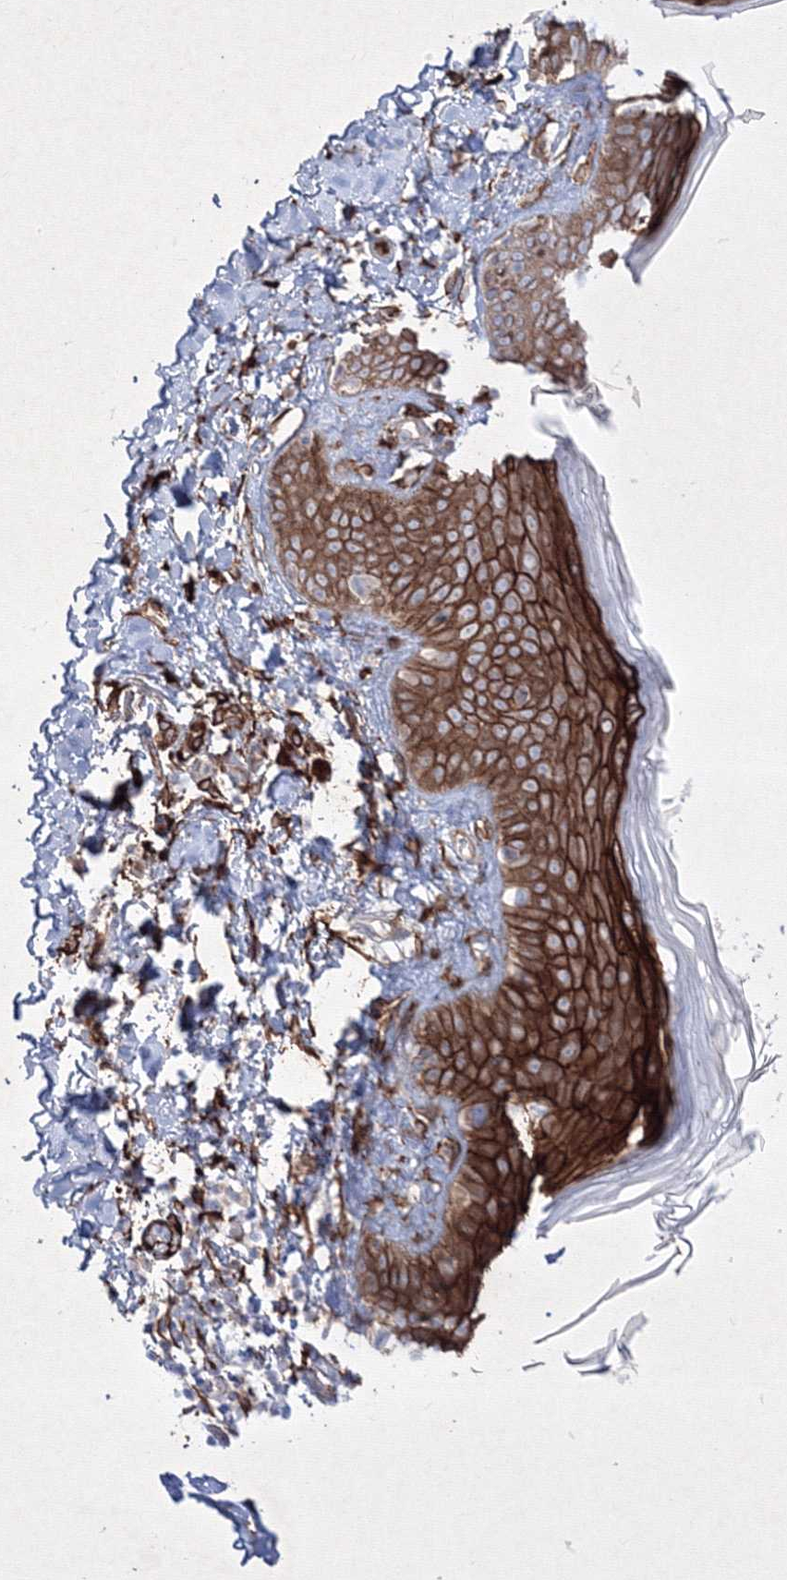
{"staining": {"intensity": "strong", "quantity": ">75%", "location": "cytoplasmic/membranous"}, "tissue": "skin", "cell_type": "Fibroblasts", "image_type": "normal", "snomed": [{"axis": "morphology", "description": "Normal tissue, NOS"}, {"axis": "topography", "description": "Skin"}], "caption": "IHC (DAB) staining of normal human skin displays strong cytoplasmic/membranous protein positivity in approximately >75% of fibroblasts.", "gene": "TMEM139", "patient": {"sex": "male", "age": 52}}